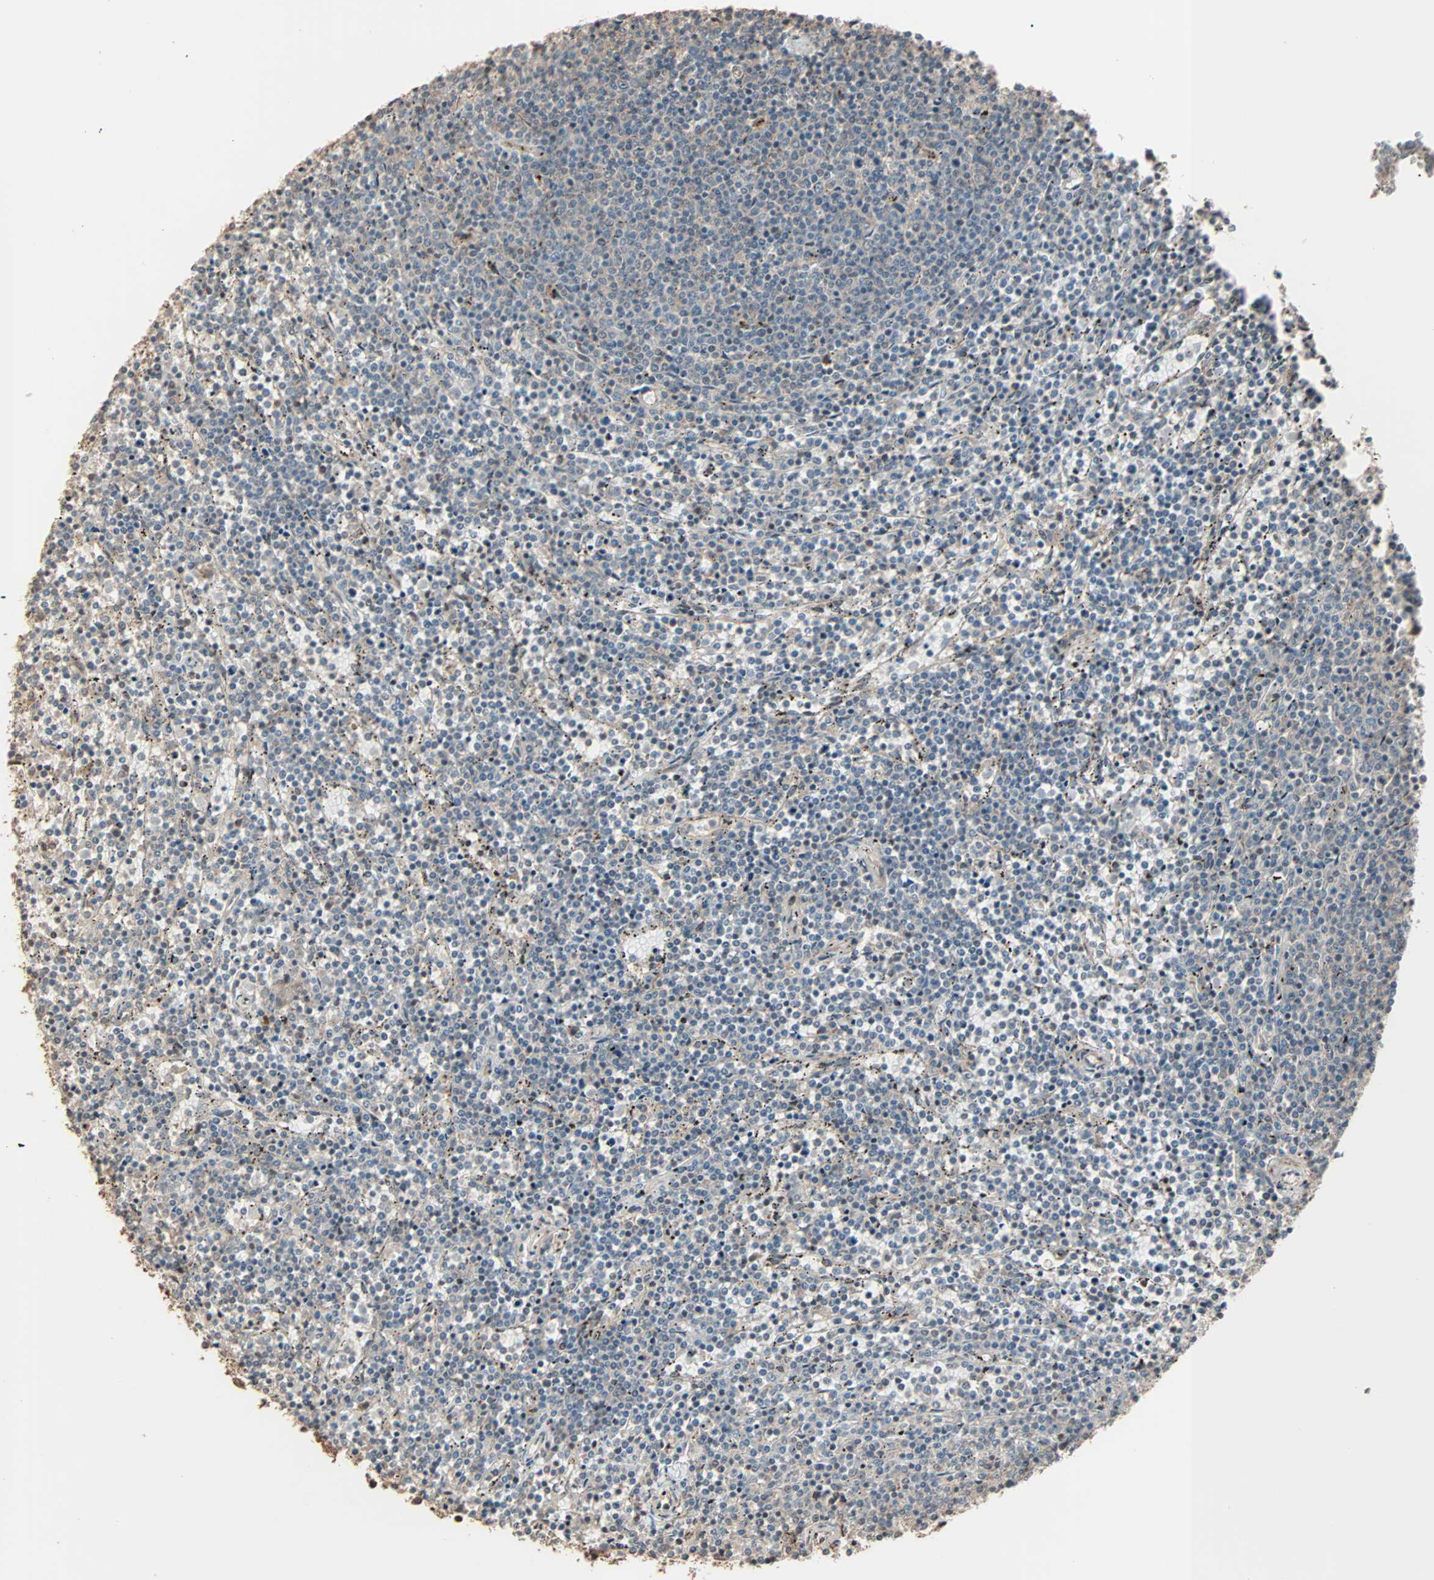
{"staining": {"intensity": "negative", "quantity": "none", "location": "none"}, "tissue": "lymphoma", "cell_type": "Tumor cells", "image_type": "cancer", "snomed": [{"axis": "morphology", "description": "Malignant lymphoma, non-Hodgkin's type, Low grade"}, {"axis": "topography", "description": "Spleen"}], "caption": "The photomicrograph exhibits no significant staining in tumor cells of lymphoma.", "gene": "CALCRL", "patient": {"sex": "female", "age": 50}}